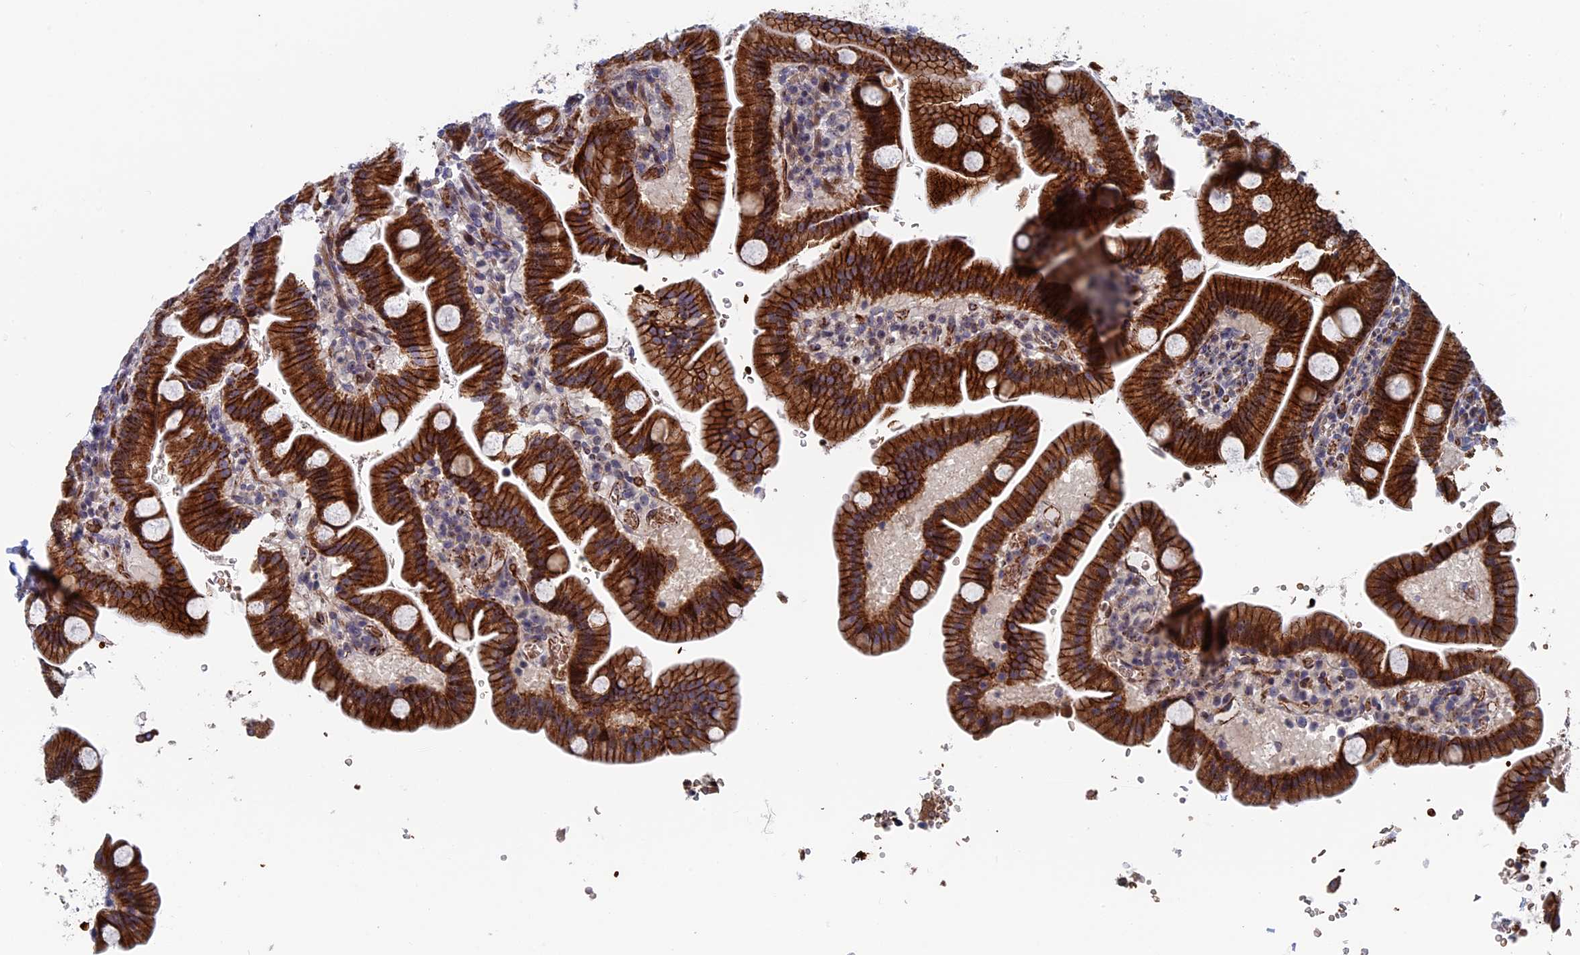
{"staining": {"intensity": "strong", "quantity": ">75%", "location": "cytoplasmic/membranous"}, "tissue": "duodenum", "cell_type": "Glandular cells", "image_type": "normal", "snomed": [{"axis": "morphology", "description": "Normal tissue, NOS"}, {"axis": "topography", "description": "Duodenum"}], "caption": "The immunohistochemical stain highlights strong cytoplasmic/membranous staining in glandular cells of unremarkable duodenum.", "gene": "EXOSC9", "patient": {"sex": "male", "age": 55}}